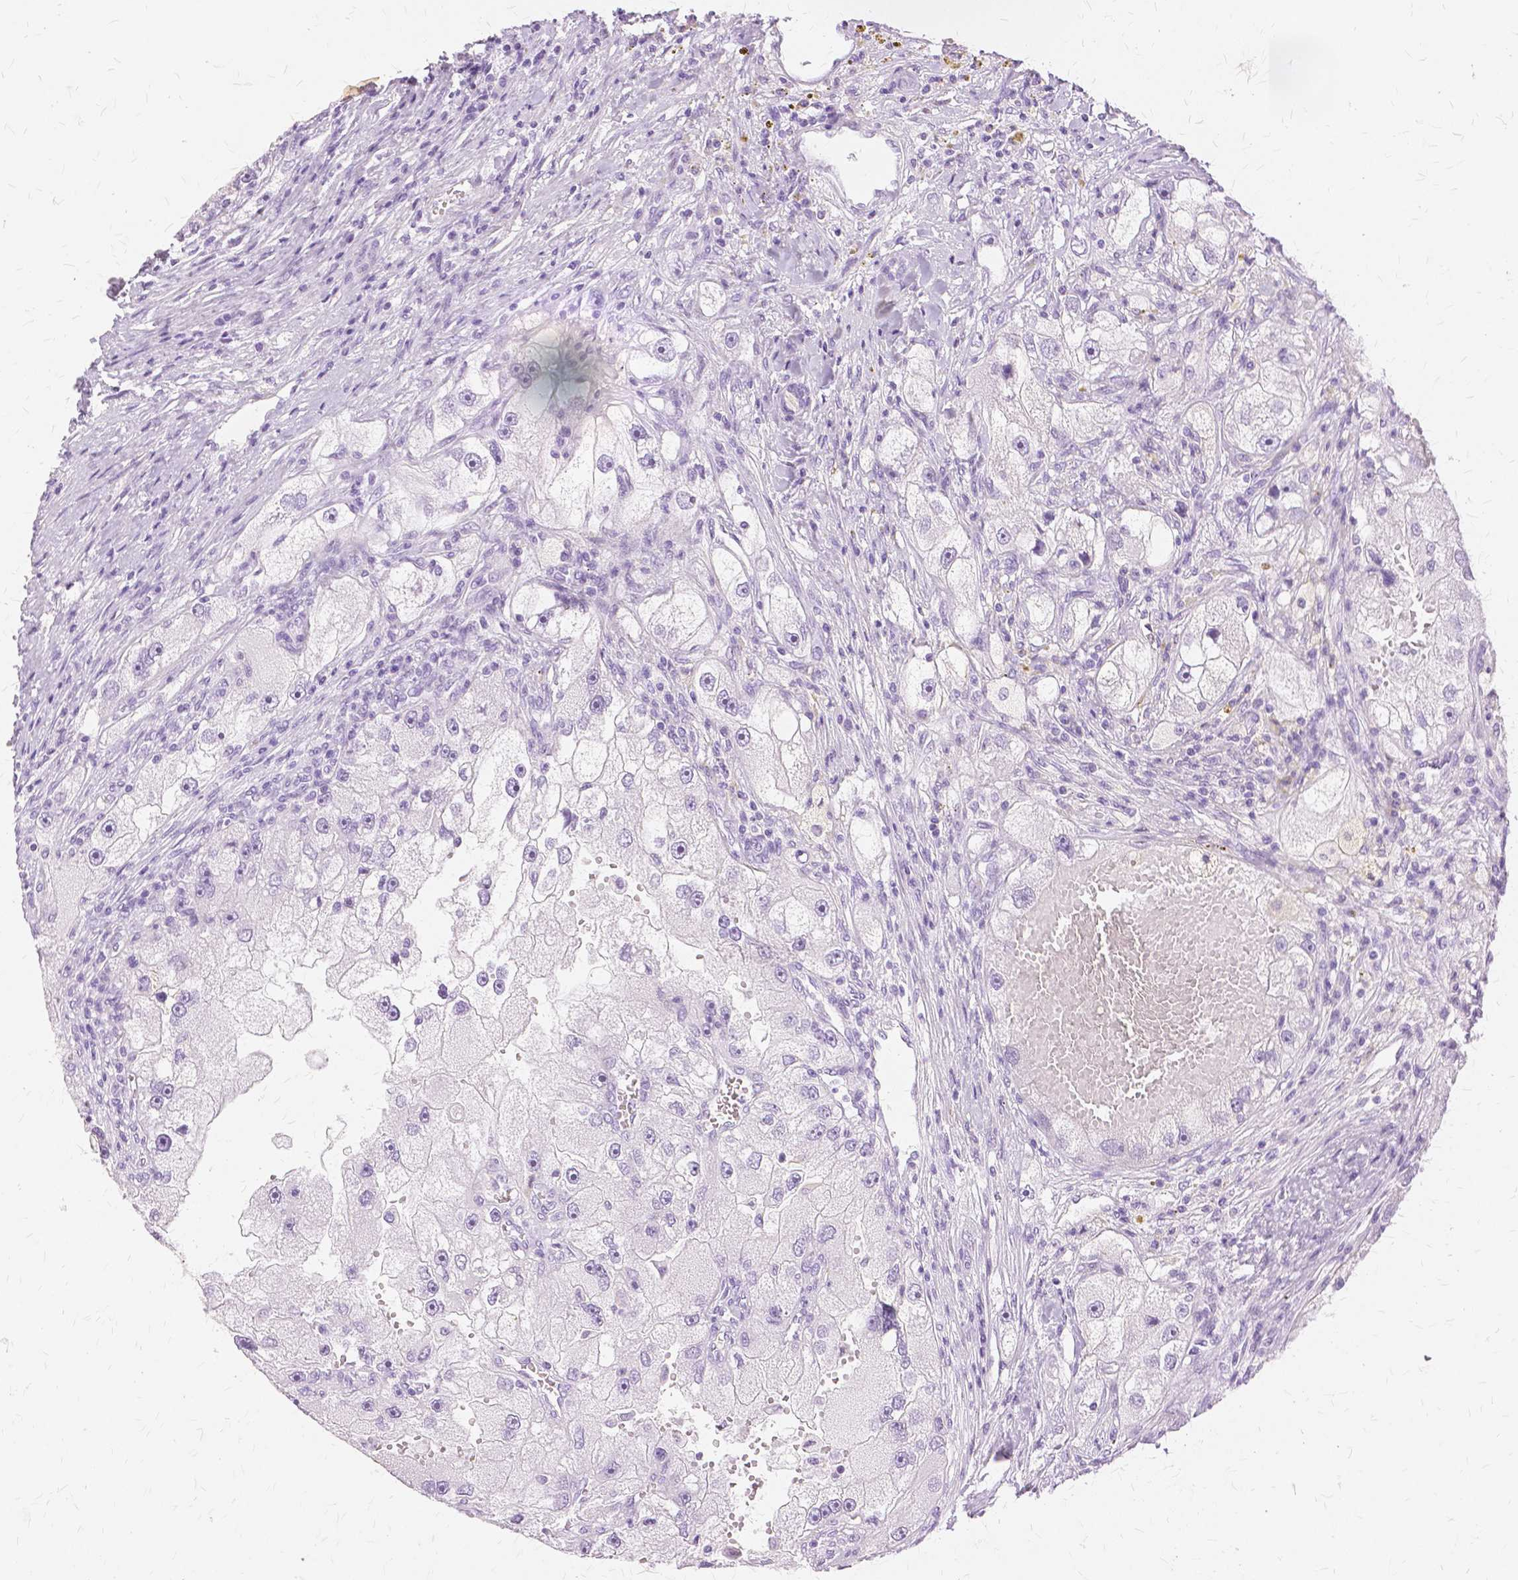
{"staining": {"intensity": "negative", "quantity": "none", "location": "none"}, "tissue": "renal cancer", "cell_type": "Tumor cells", "image_type": "cancer", "snomed": [{"axis": "morphology", "description": "Adenocarcinoma, NOS"}, {"axis": "topography", "description": "Kidney"}], "caption": "Protein analysis of renal cancer (adenocarcinoma) displays no significant positivity in tumor cells.", "gene": "TGM1", "patient": {"sex": "male", "age": 63}}